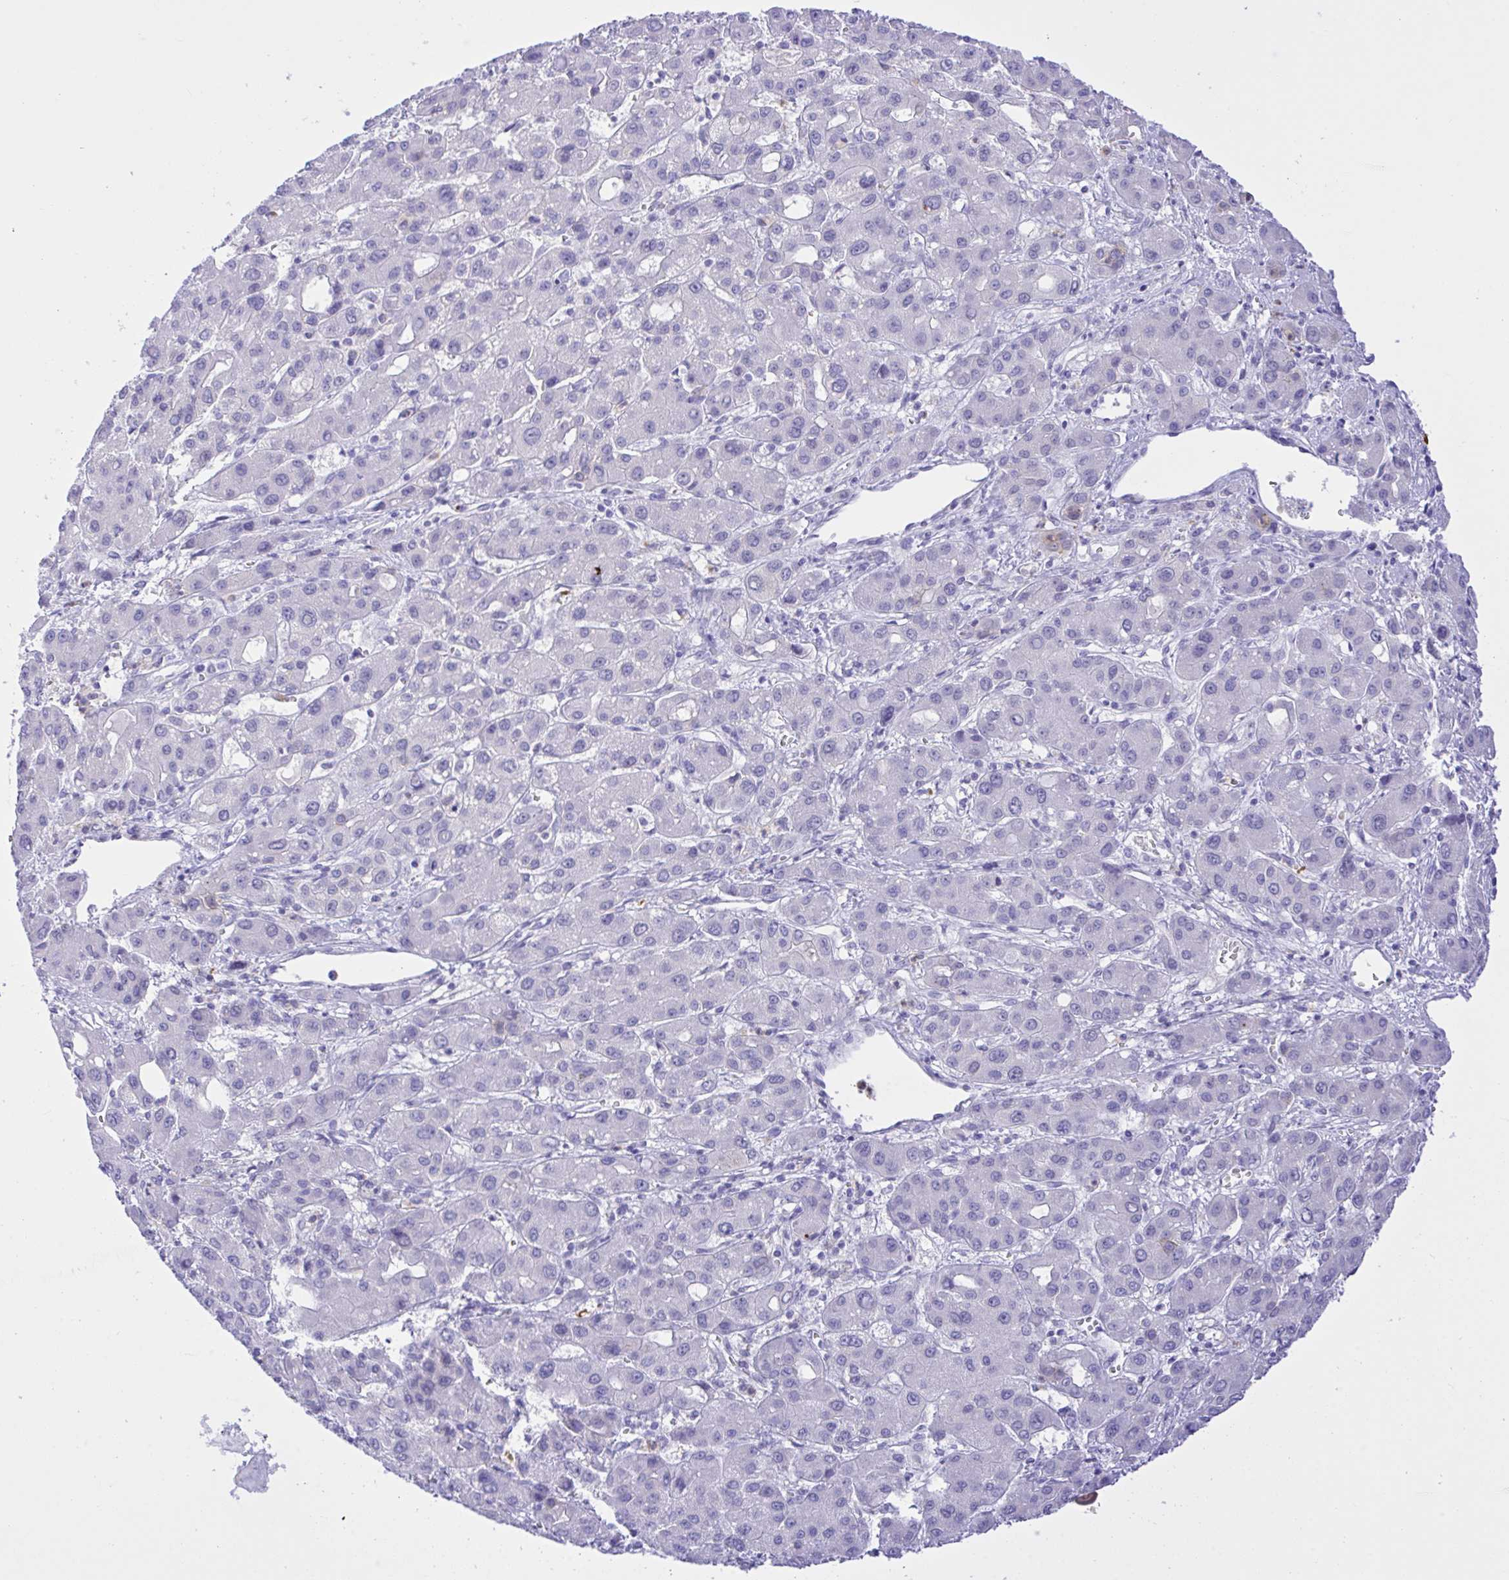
{"staining": {"intensity": "negative", "quantity": "none", "location": "none"}, "tissue": "liver cancer", "cell_type": "Tumor cells", "image_type": "cancer", "snomed": [{"axis": "morphology", "description": "Carcinoma, Hepatocellular, NOS"}, {"axis": "topography", "description": "Liver"}], "caption": "Tumor cells are negative for protein expression in human liver cancer.", "gene": "ZNF221", "patient": {"sex": "male", "age": 55}}